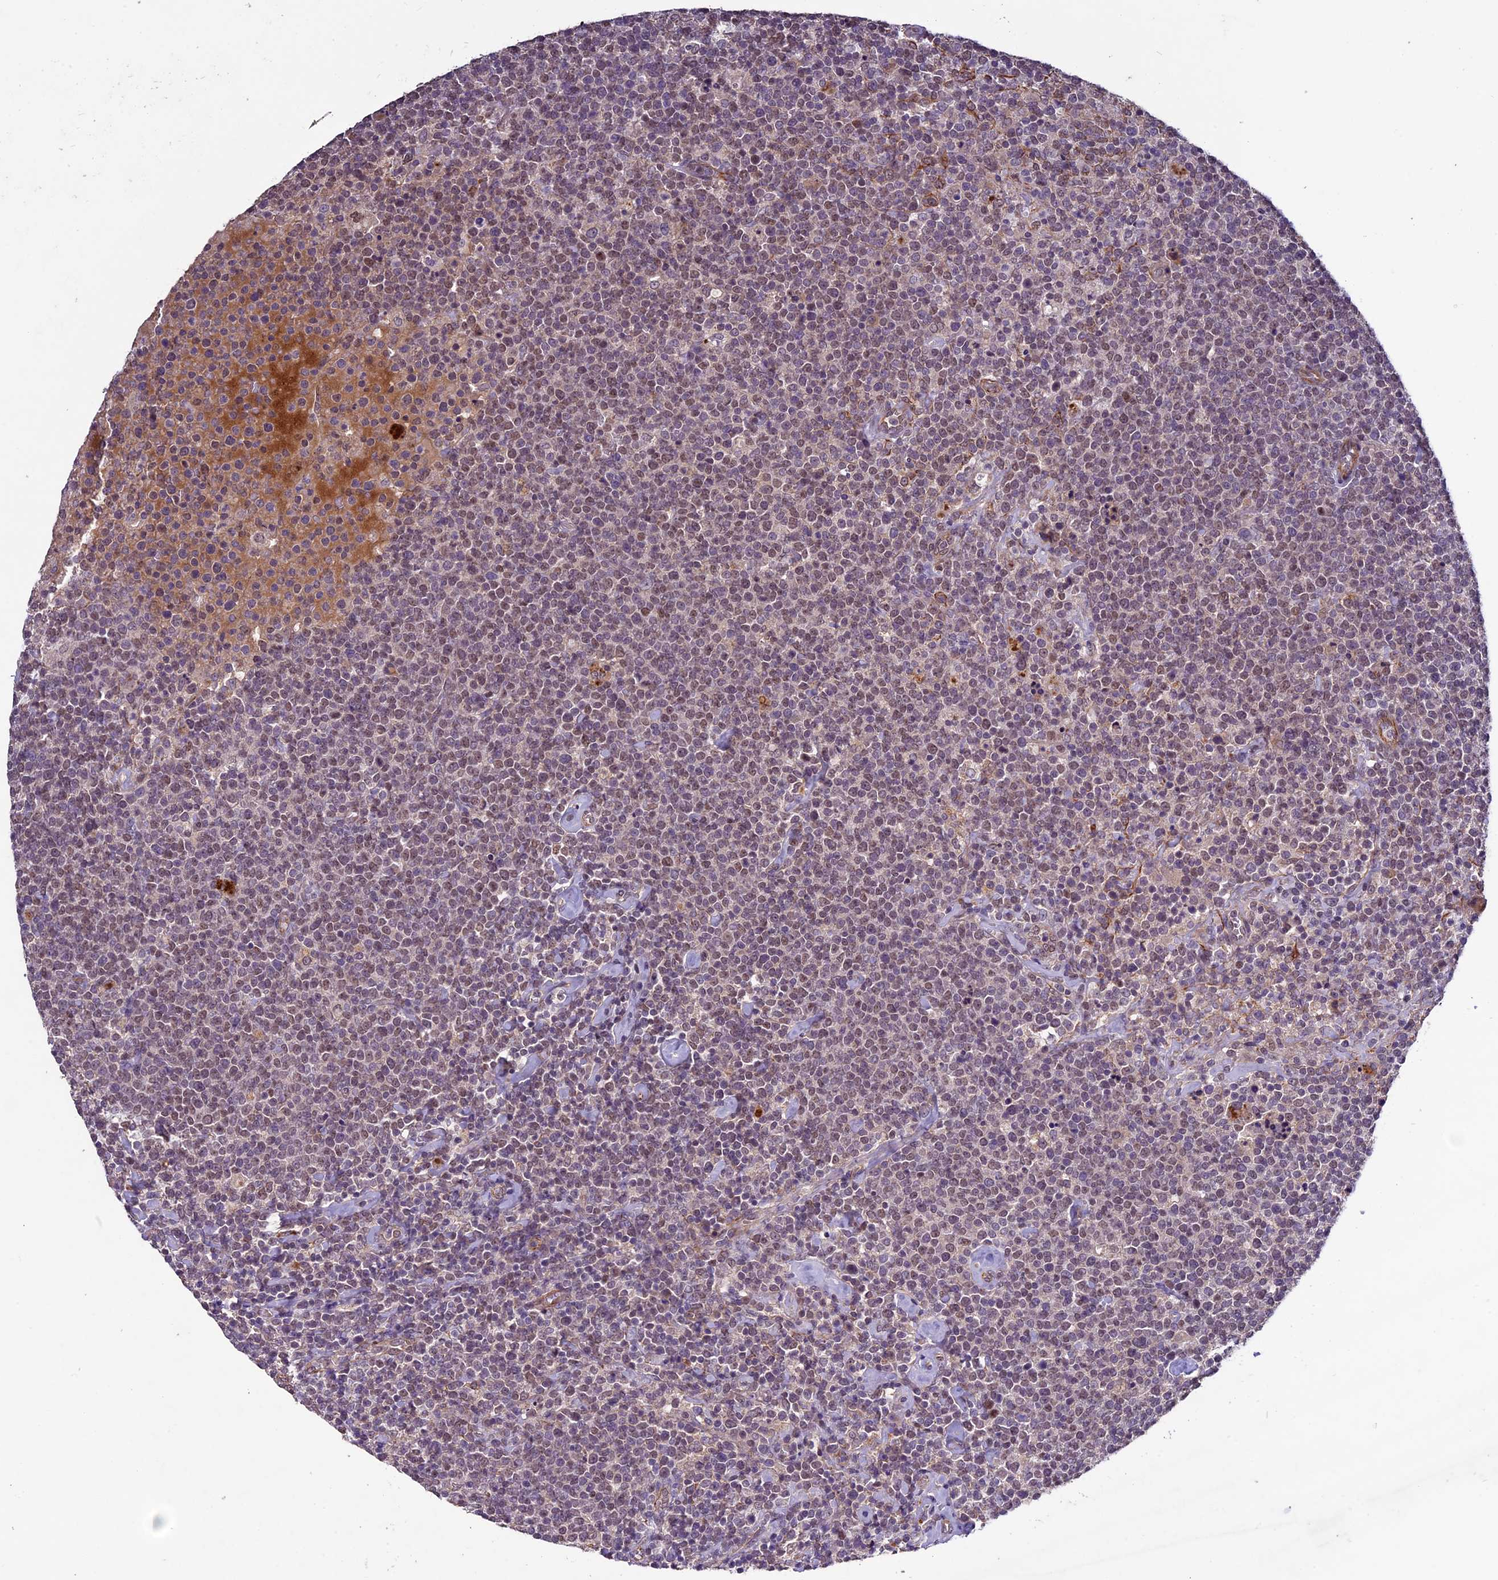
{"staining": {"intensity": "weak", "quantity": "25%-75%", "location": "nuclear"}, "tissue": "lymphoma", "cell_type": "Tumor cells", "image_type": "cancer", "snomed": [{"axis": "morphology", "description": "Malignant lymphoma, non-Hodgkin's type, High grade"}, {"axis": "topography", "description": "Lymph node"}], "caption": "IHC histopathology image of human malignant lymphoma, non-Hodgkin's type (high-grade) stained for a protein (brown), which demonstrates low levels of weak nuclear staining in about 25%-75% of tumor cells.", "gene": "C3orf70", "patient": {"sex": "male", "age": 61}}